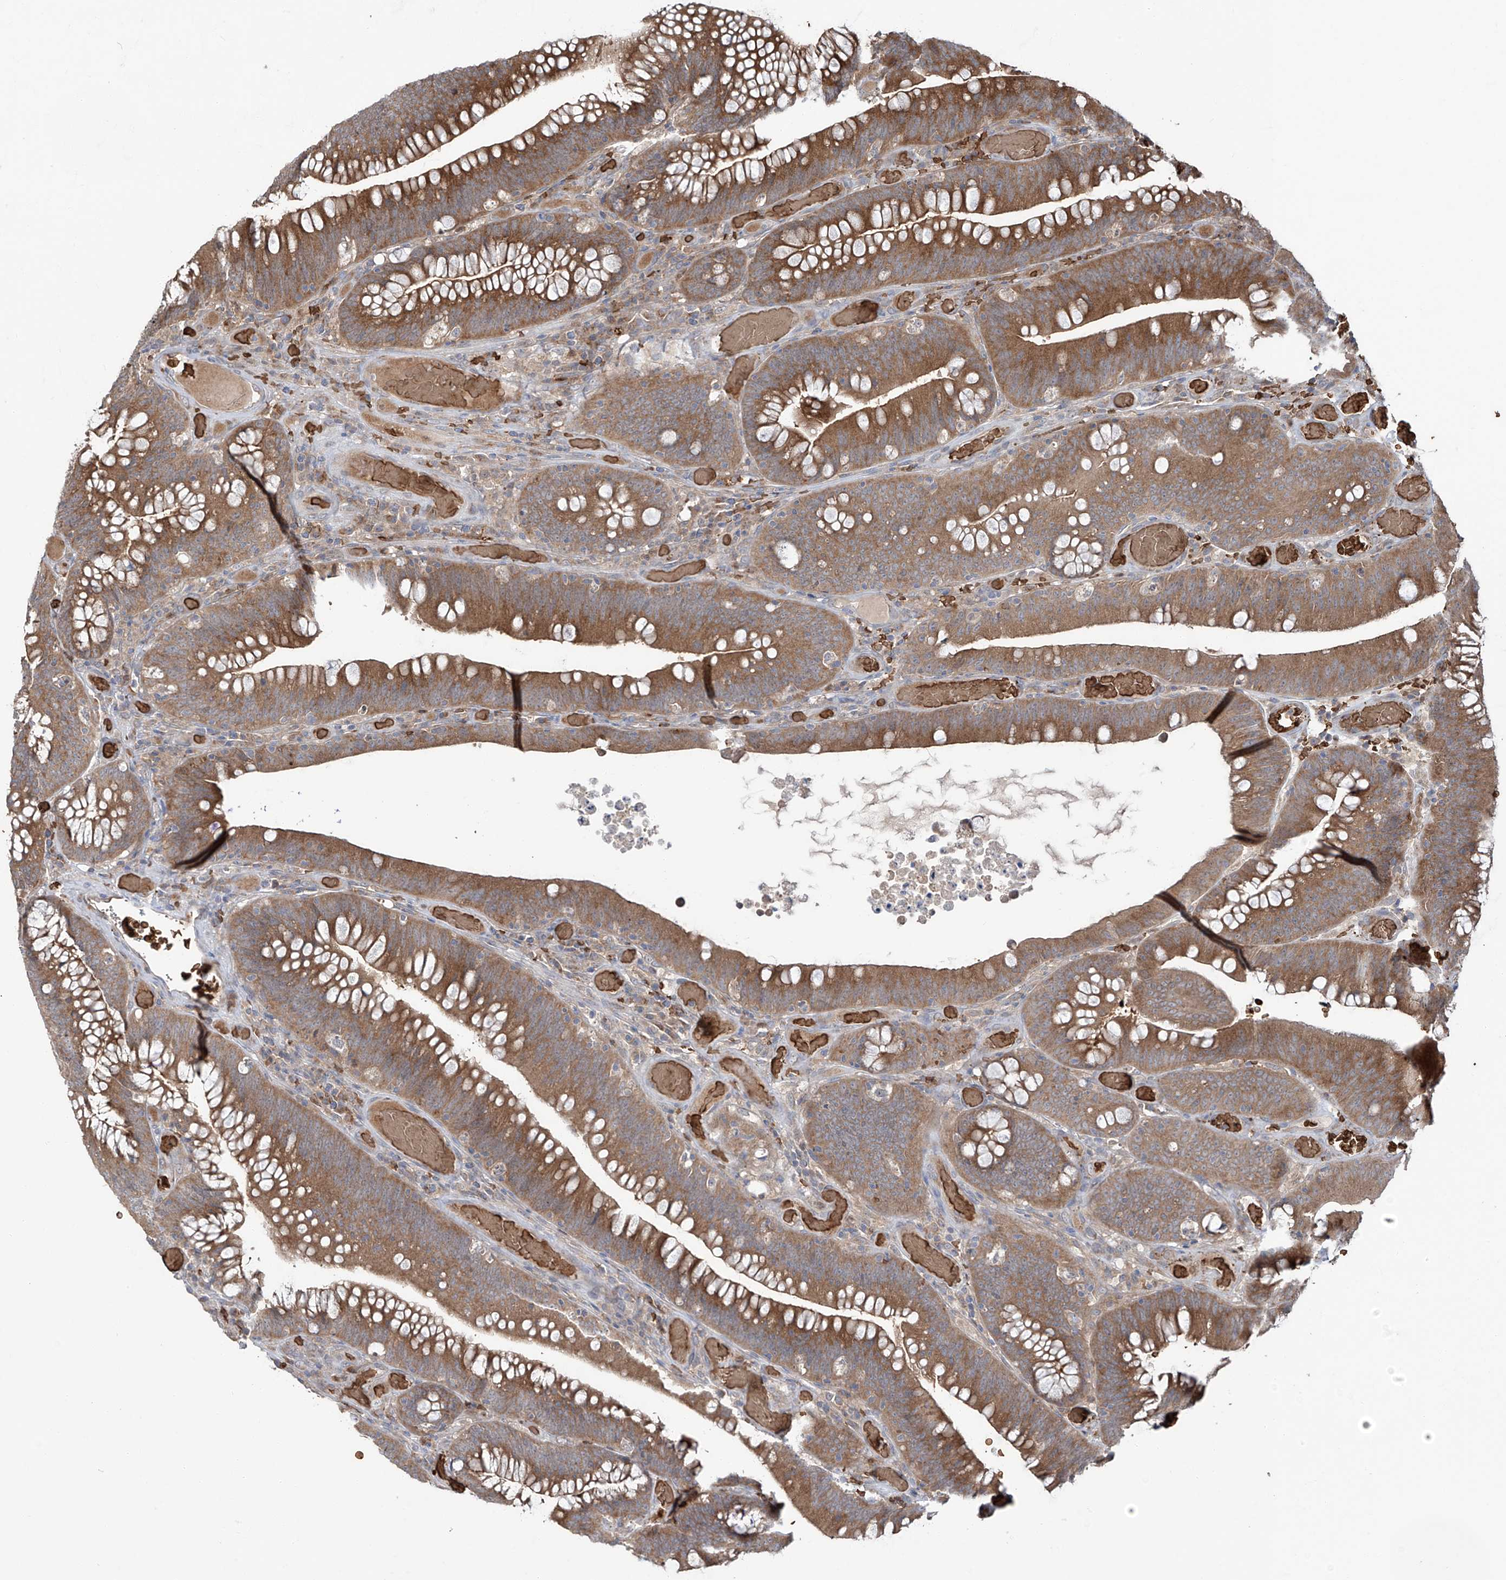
{"staining": {"intensity": "moderate", "quantity": ">75%", "location": "cytoplasmic/membranous"}, "tissue": "colorectal cancer", "cell_type": "Tumor cells", "image_type": "cancer", "snomed": [{"axis": "morphology", "description": "Normal tissue, NOS"}, {"axis": "topography", "description": "Colon"}], "caption": "An IHC micrograph of neoplastic tissue is shown. Protein staining in brown highlights moderate cytoplasmic/membranous positivity in colorectal cancer within tumor cells. The protein is shown in brown color, while the nuclei are stained blue.", "gene": "ZDHHC9", "patient": {"sex": "female", "age": 82}}